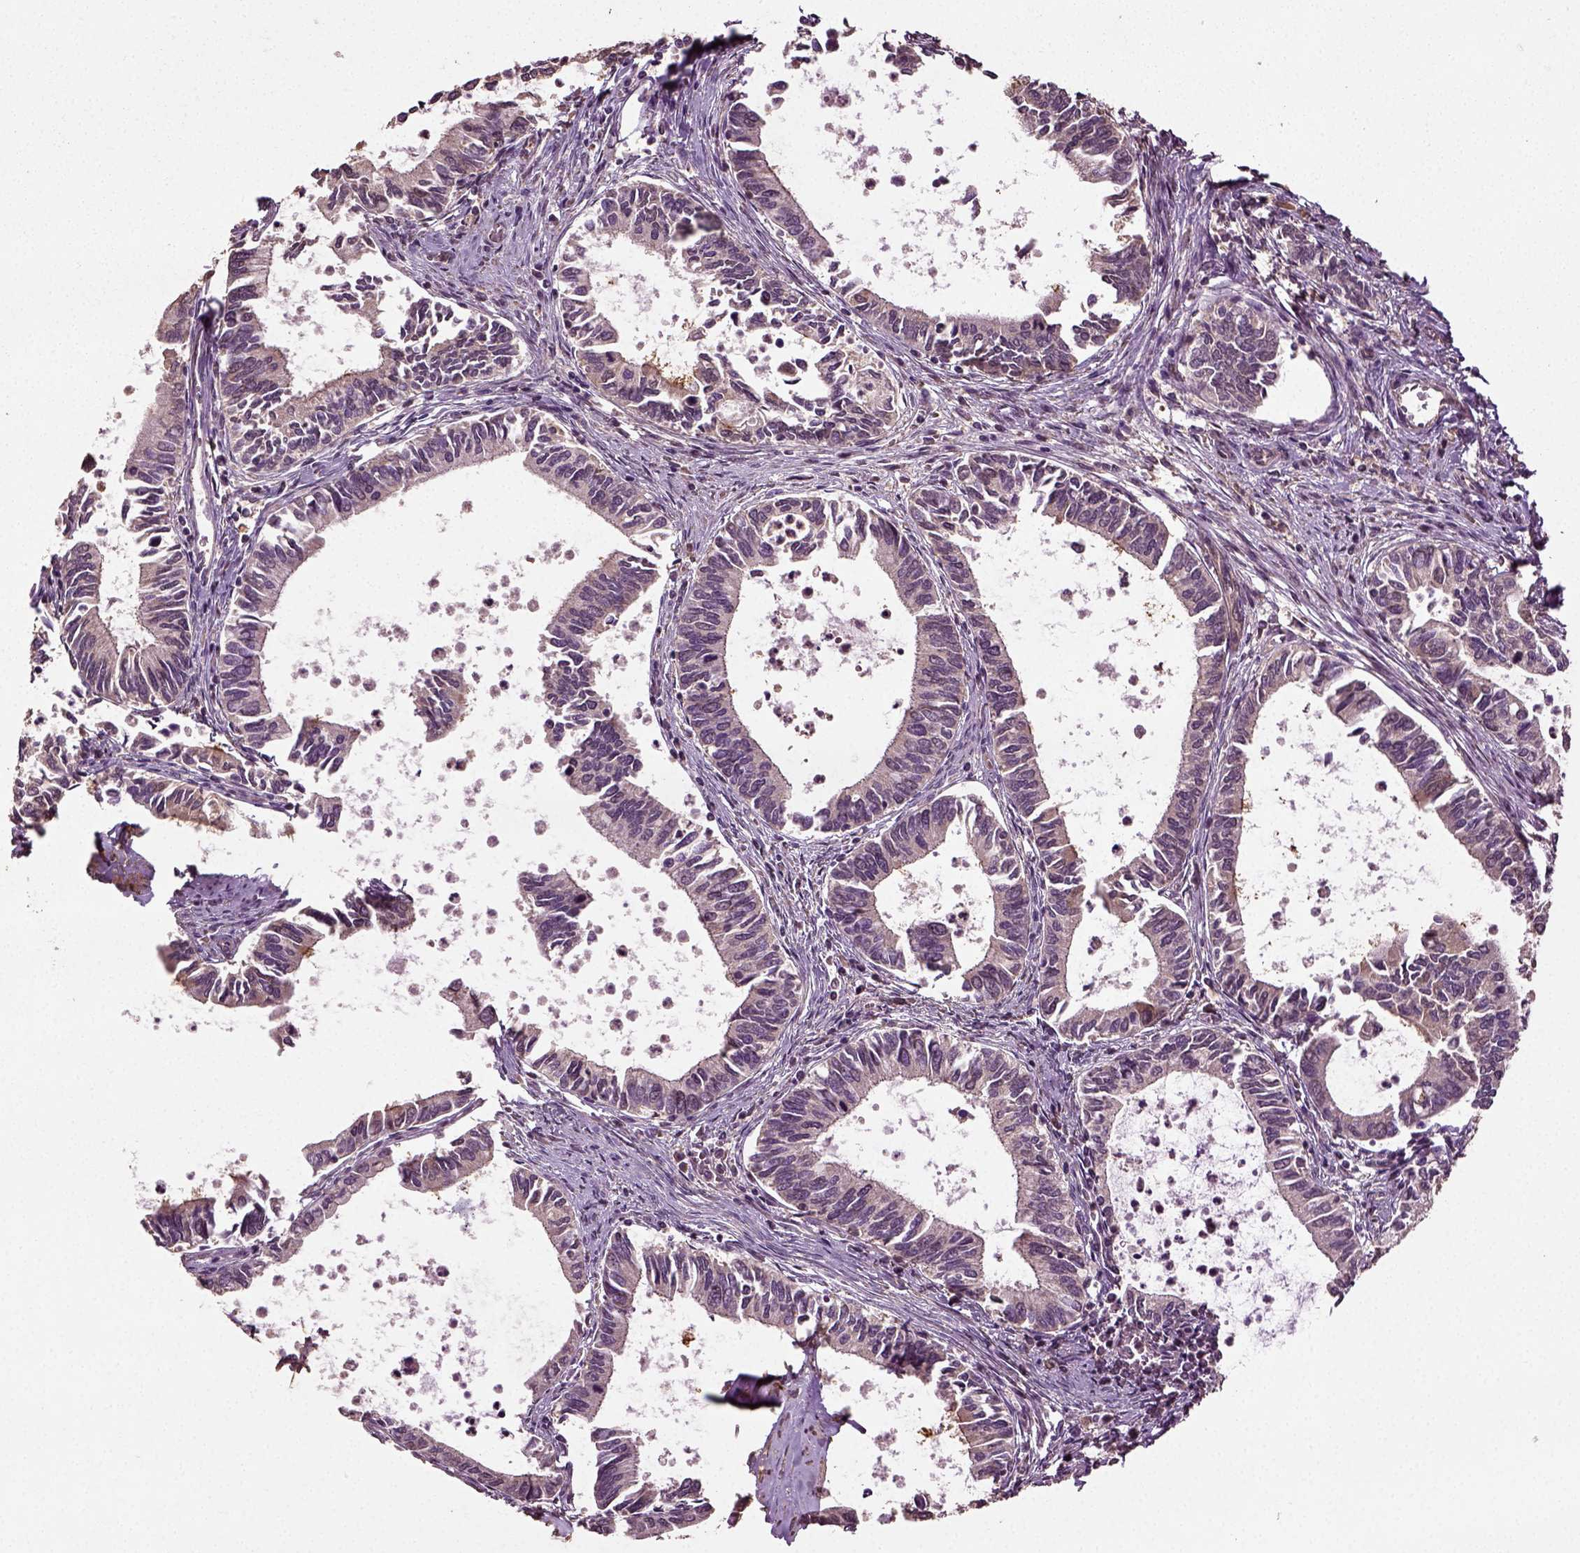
{"staining": {"intensity": "negative", "quantity": "none", "location": "none"}, "tissue": "cervical cancer", "cell_type": "Tumor cells", "image_type": "cancer", "snomed": [{"axis": "morphology", "description": "Adenocarcinoma, NOS"}, {"axis": "topography", "description": "Cervix"}], "caption": "A micrograph of human cervical cancer (adenocarcinoma) is negative for staining in tumor cells.", "gene": "ERV3-1", "patient": {"sex": "female", "age": 42}}